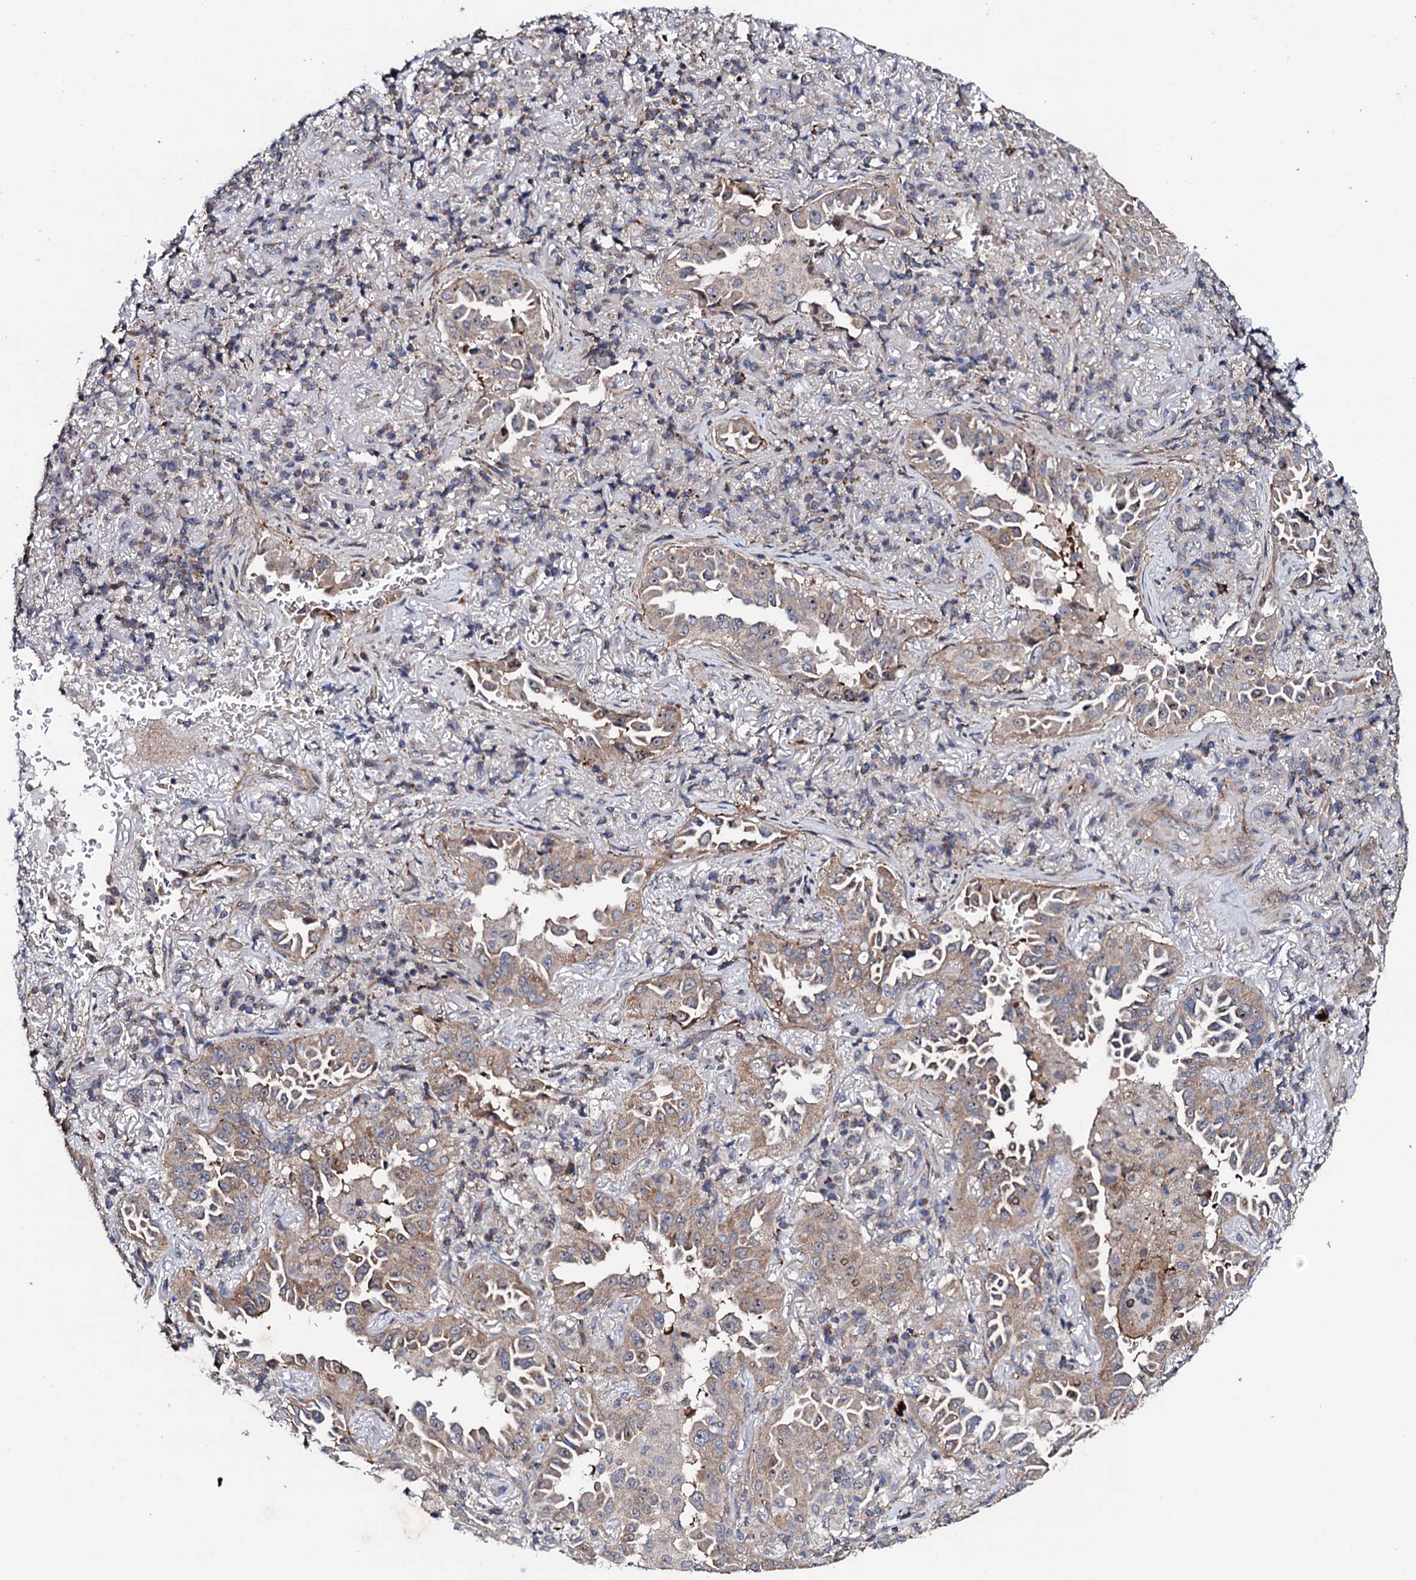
{"staining": {"intensity": "weak", "quantity": "25%-75%", "location": "cytoplasmic/membranous,nuclear"}, "tissue": "lung cancer", "cell_type": "Tumor cells", "image_type": "cancer", "snomed": [{"axis": "morphology", "description": "Adenocarcinoma, NOS"}, {"axis": "topography", "description": "Lung"}], "caption": "Lung adenocarcinoma stained for a protein shows weak cytoplasmic/membranous and nuclear positivity in tumor cells.", "gene": "GTPBP4", "patient": {"sex": "female", "age": 69}}